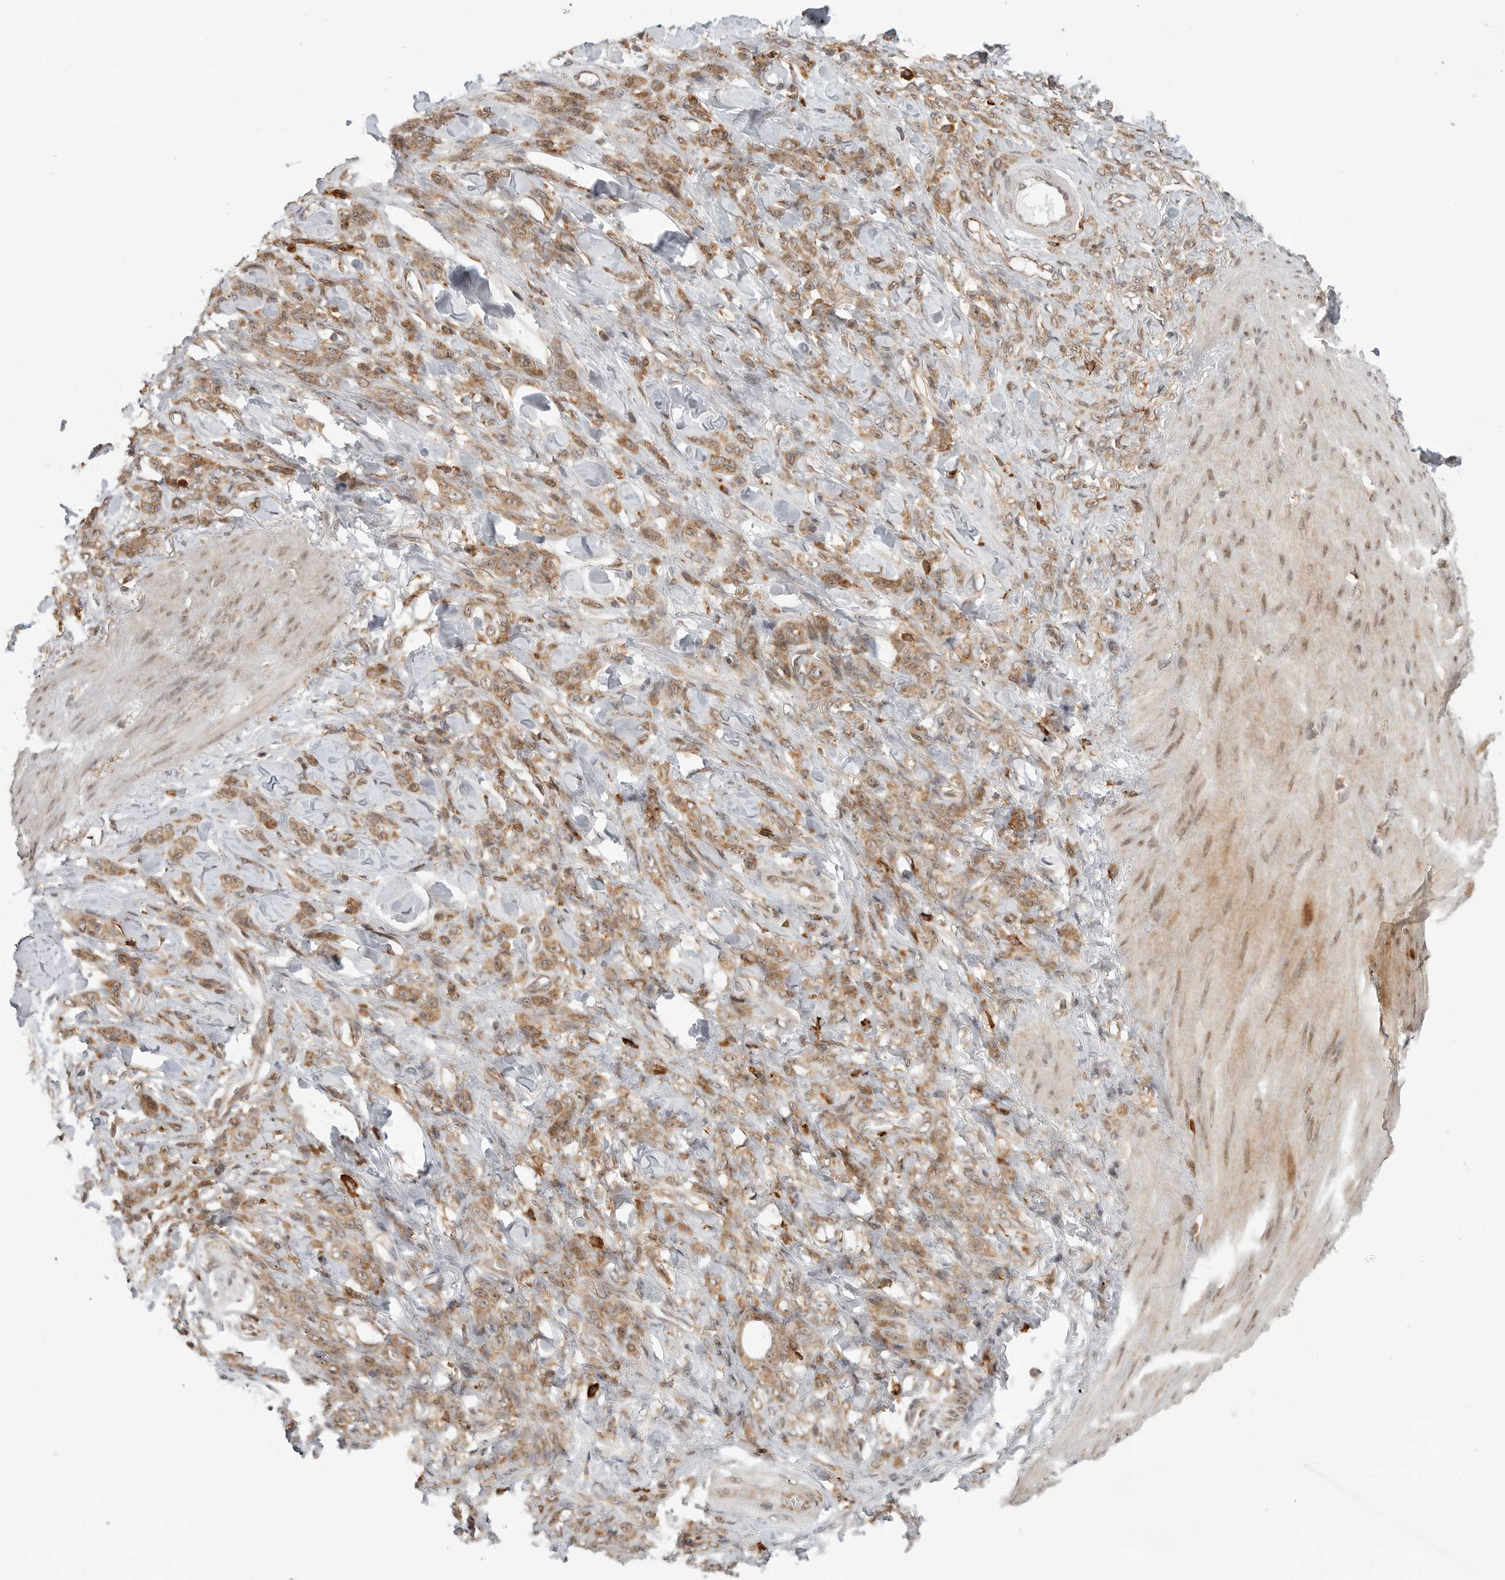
{"staining": {"intensity": "moderate", "quantity": ">75%", "location": "cytoplasmic/membranous"}, "tissue": "stomach cancer", "cell_type": "Tumor cells", "image_type": "cancer", "snomed": [{"axis": "morphology", "description": "Normal tissue, NOS"}, {"axis": "morphology", "description": "Adenocarcinoma, NOS"}, {"axis": "topography", "description": "Stomach"}], "caption": "An immunohistochemistry micrograph of tumor tissue is shown. Protein staining in brown shows moderate cytoplasmic/membranous positivity in stomach adenocarcinoma within tumor cells.", "gene": "IDUA", "patient": {"sex": "male", "age": 82}}